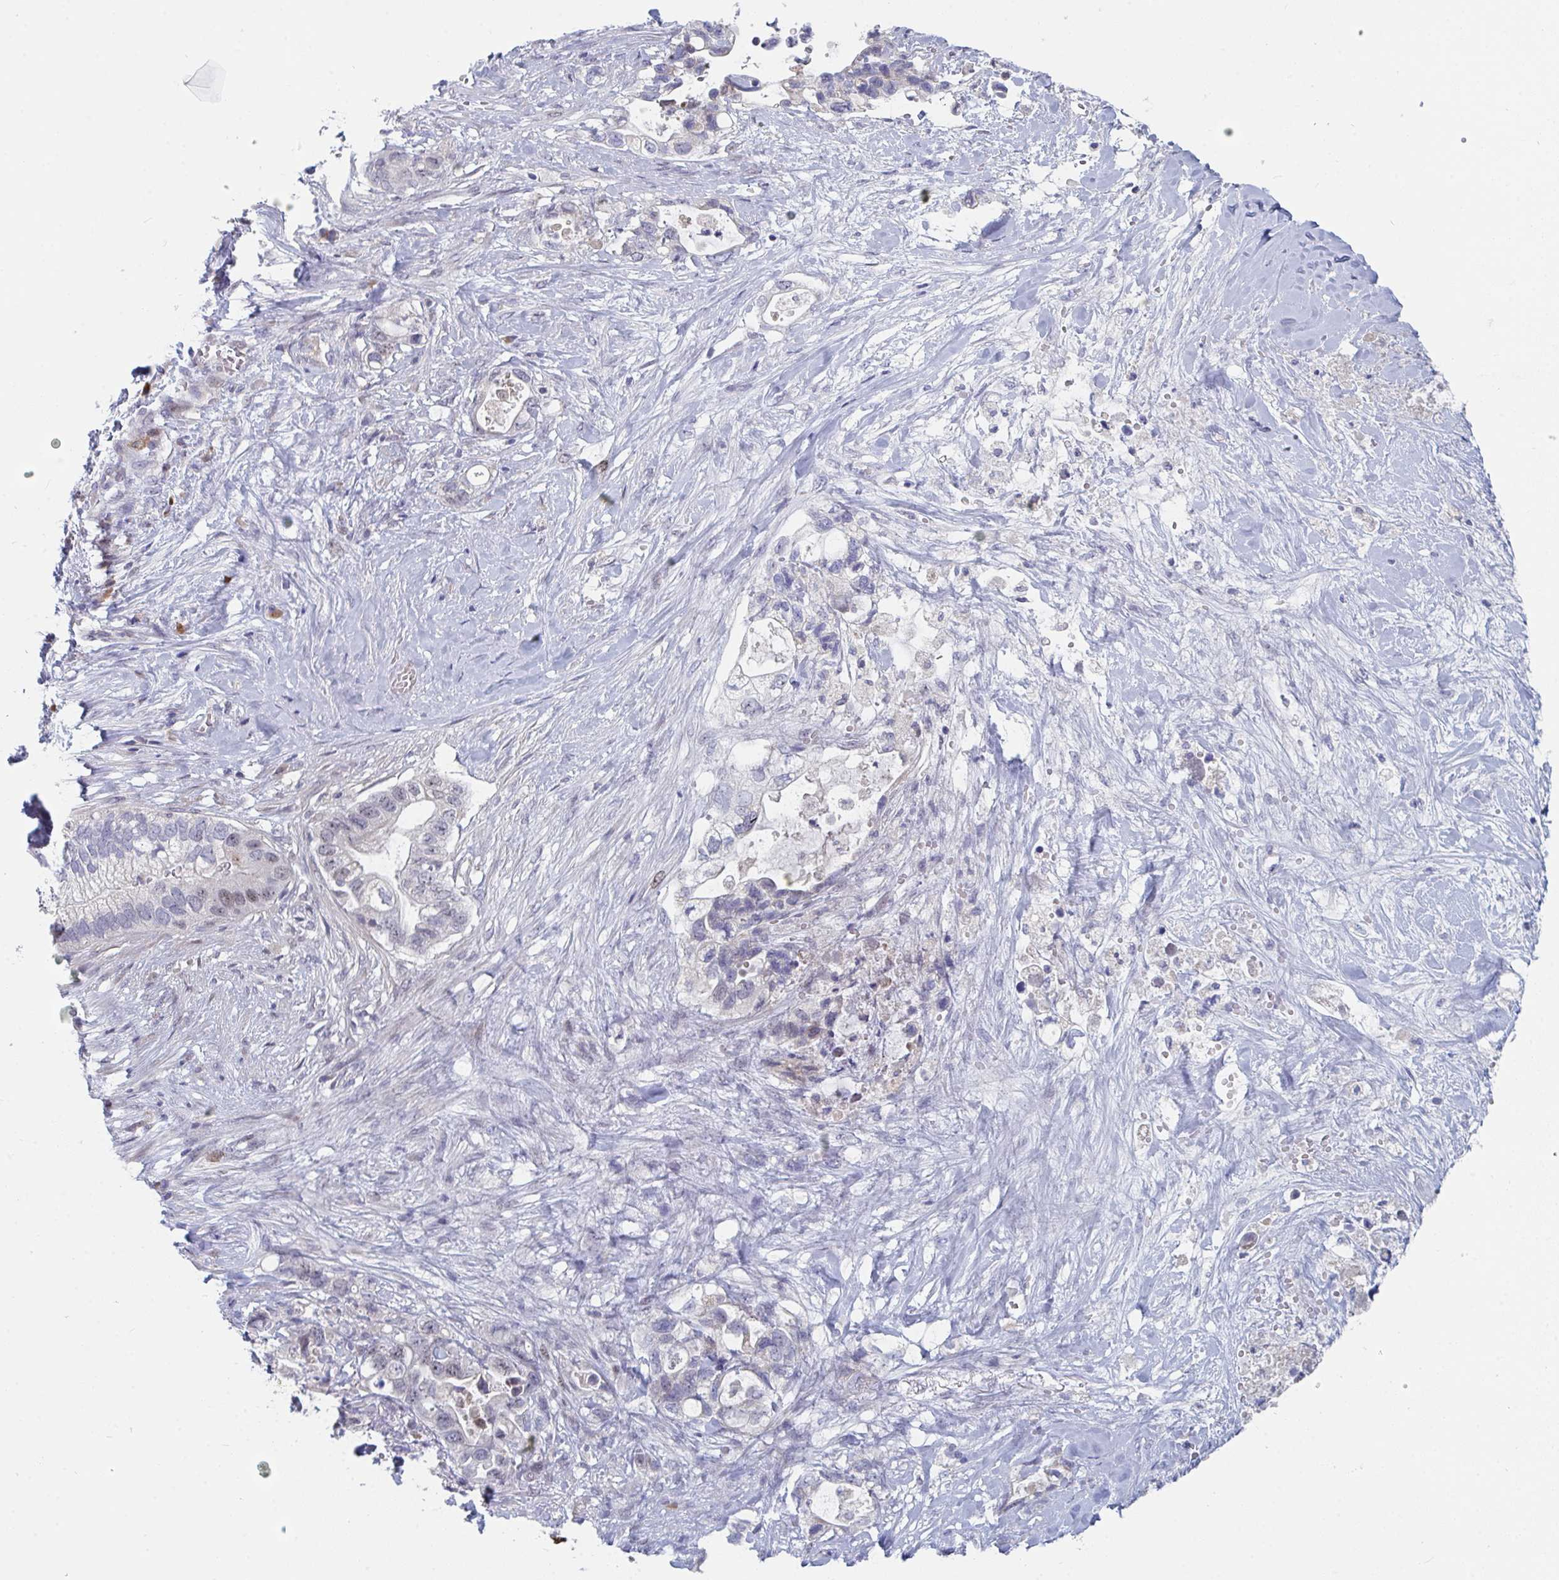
{"staining": {"intensity": "strong", "quantity": "<25%", "location": "cytoplasmic/membranous"}, "tissue": "pancreatic cancer", "cell_type": "Tumor cells", "image_type": "cancer", "snomed": [{"axis": "morphology", "description": "Adenocarcinoma, NOS"}, {"axis": "topography", "description": "Pancreas"}], "caption": "Immunohistochemical staining of human pancreatic cancer shows medium levels of strong cytoplasmic/membranous protein positivity in approximately <25% of tumor cells.", "gene": "CENPT", "patient": {"sex": "female", "age": 72}}